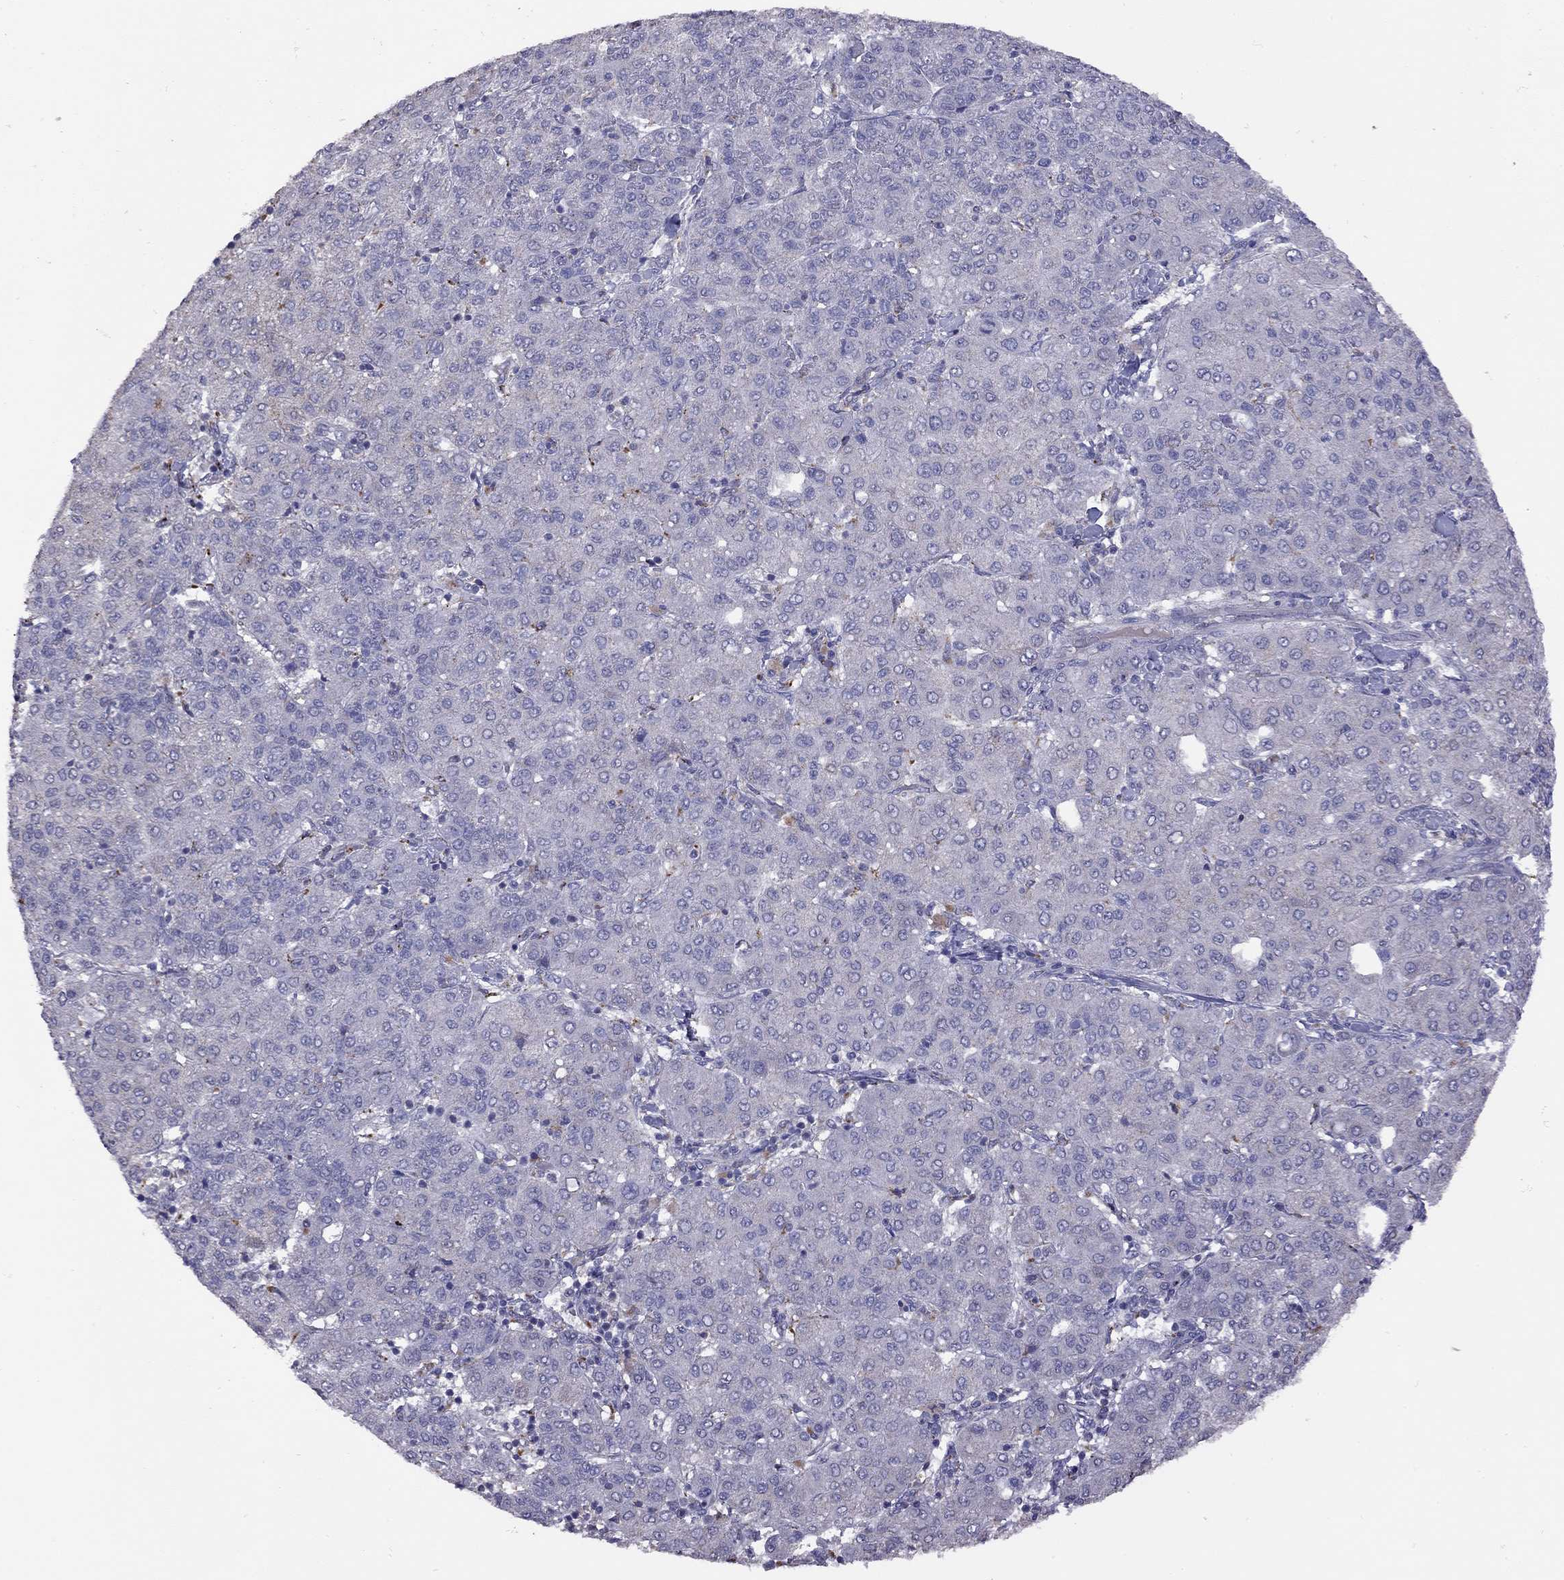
{"staining": {"intensity": "negative", "quantity": "none", "location": "none"}, "tissue": "liver cancer", "cell_type": "Tumor cells", "image_type": "cancer", "snomed": [{"axis": "morphology", "description": "Carcinoma, Hepatocellular, NOS"}, {"axis": "topography", "description": "Liver"}], "caption": "Immunohistochemistry (IHC) histopathology image of human liver cancer (hepatocellular carcinoma) stained for a protein (brown), which displays no expression in tumor cells.", "gene": "RTP5", "patient": {"sex": "male", "age": 65}}